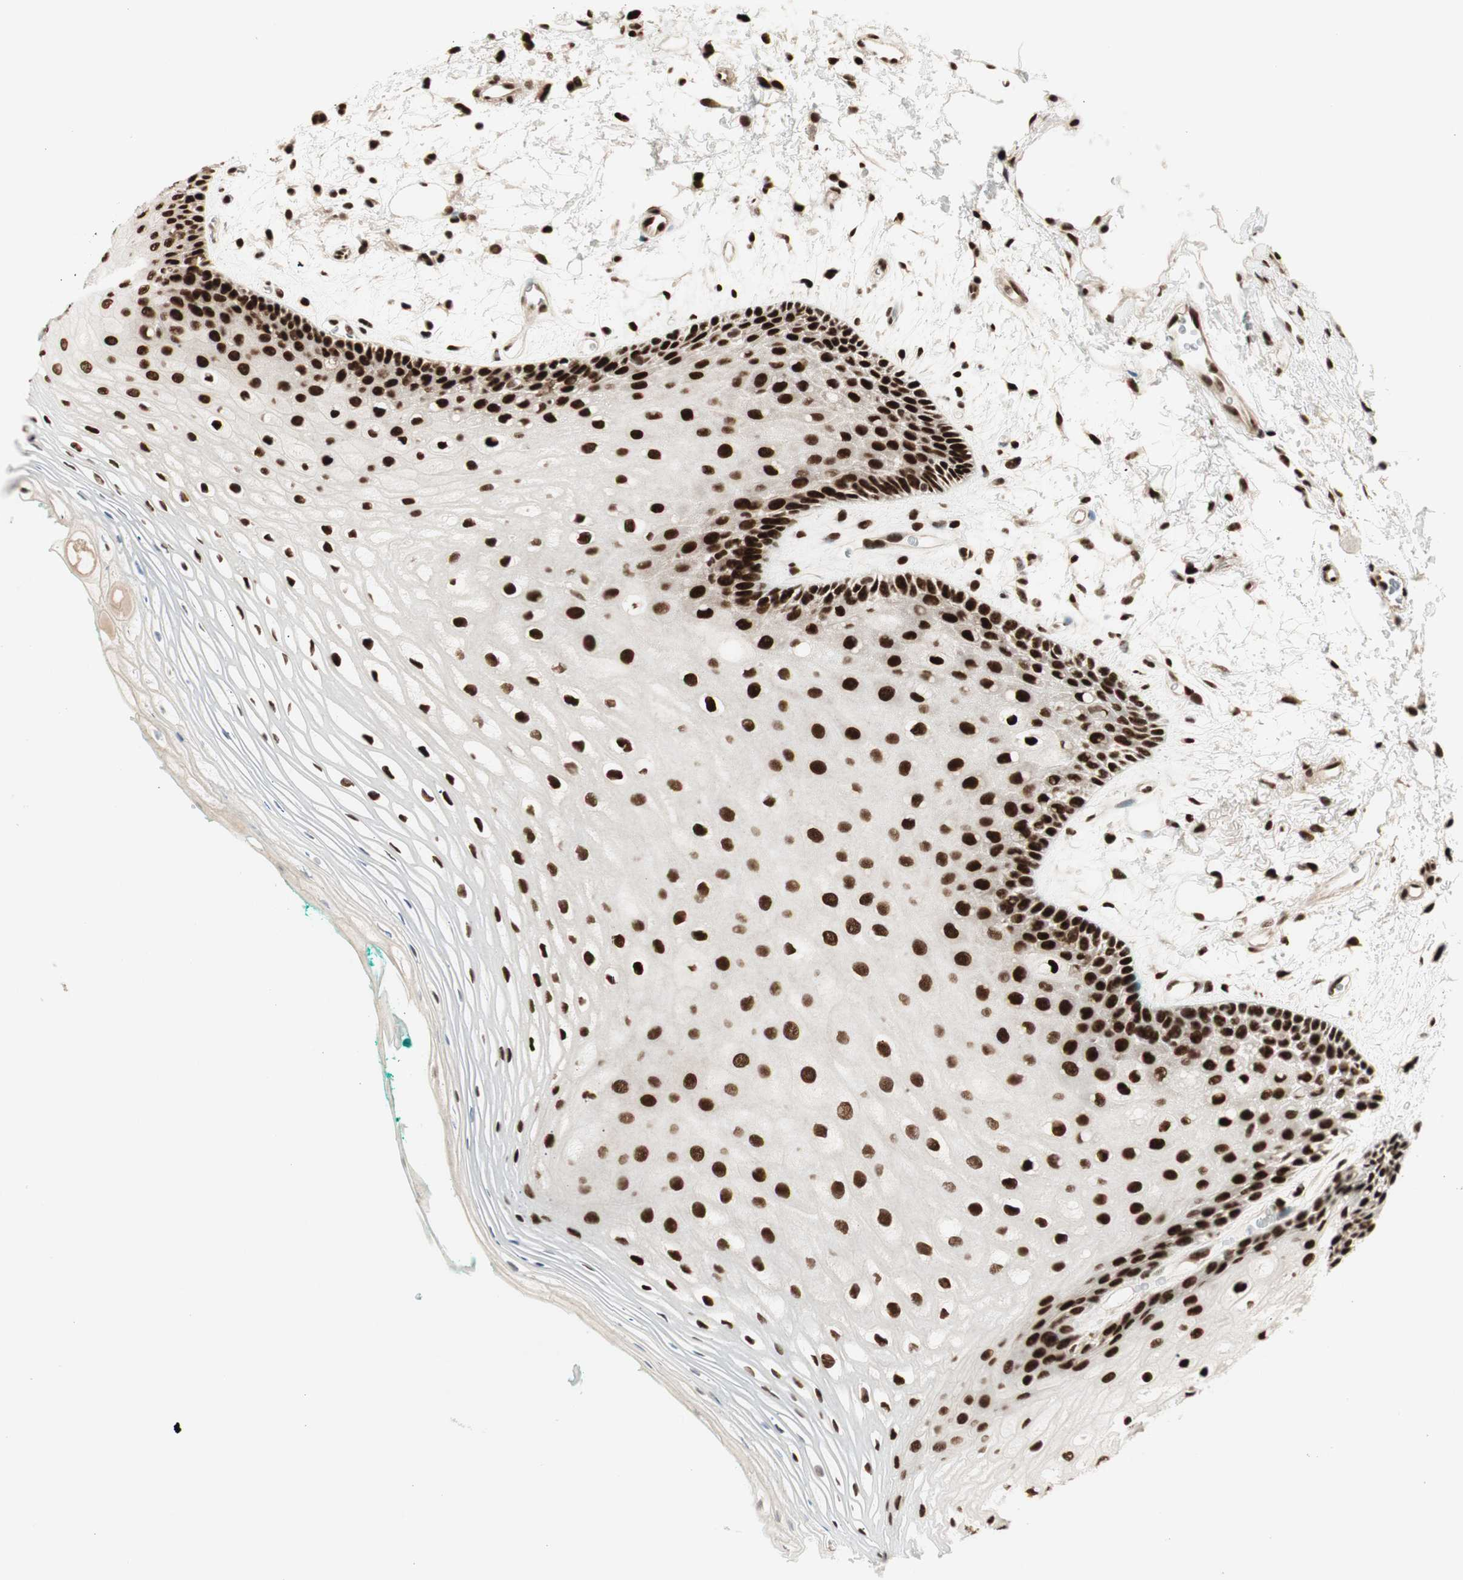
{"staining": {"intensity": "strong", "quantity": ">75%", "location": "nuclear"}, "tissue": "oral mucosa", "cell_type": "Squamous epithelial cells", "image_type": "normal", "snomed": [{"axis": "morphology", "description": "Normal tissue, NOS"}, {"axis": "topography", "description": "Skeletal muscle"}, {"axis": "topography", "description": "Oral tissue"}, {"axis": "topography", "description": "Peripheral nerve tissue"}], "caption": "A high amount of strong nuclear staining is identified in approximately >75% of squamous epithelial cells in normal oral mucosa. (IHC, brightfield microscopy, high magnification).", "gene": "HEXIM1", "patient": {"sex": "female", "age": 84}}